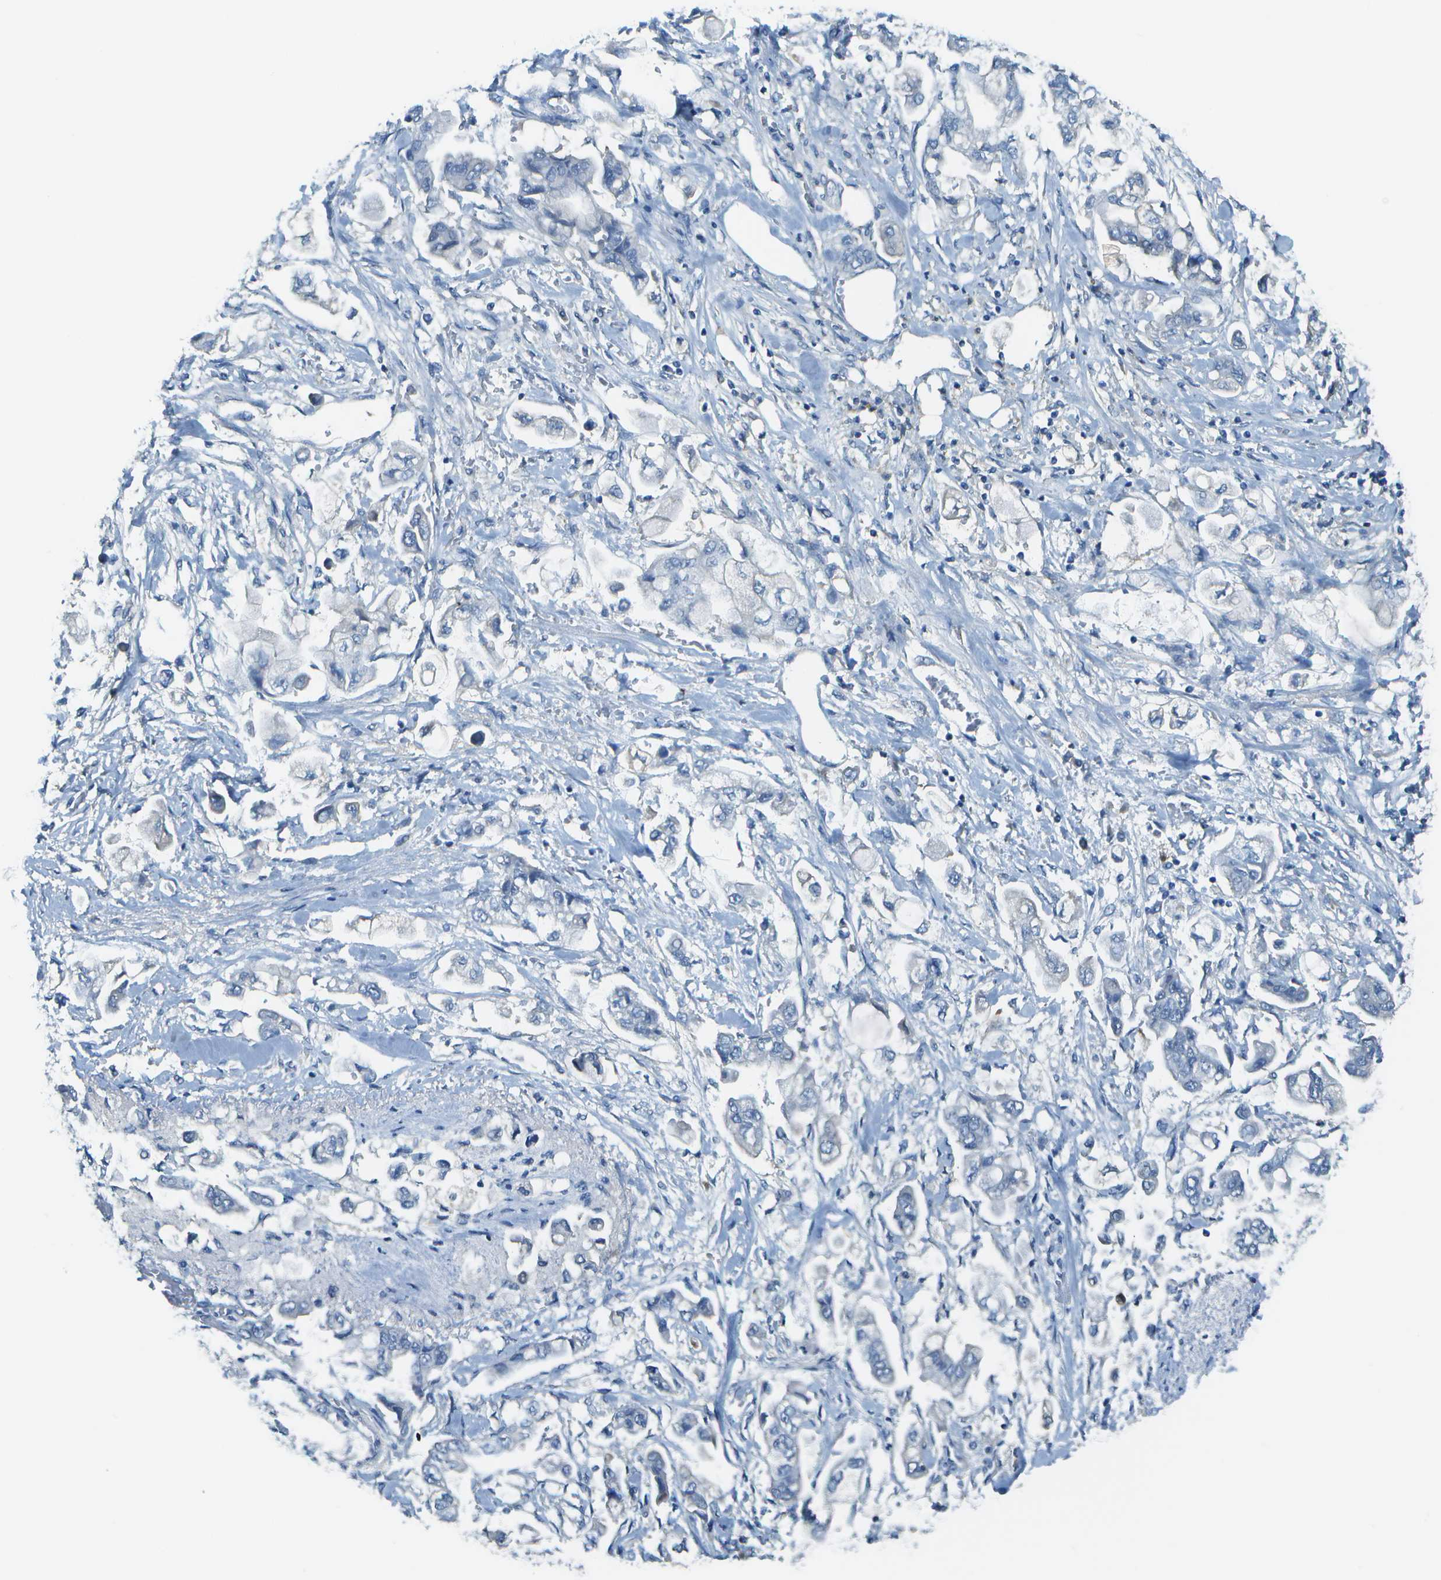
{"staining": {"intensity": "negative", "quantity": "none", "location": "none"}, "tissue": "stomach cancer", "cell_type": "Tumor cells", "image_type": "cancer", "snomed": [{"axis": "morphology", "description": "Adenocarcinoma, NOS"}, {"axis": "topography", "description": "Stomach"}], "caption": "Immunohistochemistry micrograph of human stomach cancer stained for a protein (brown), which displays no staining in tumor cells.", "gene": "C1S", "patient": {"sex": "male", "age": 62}}